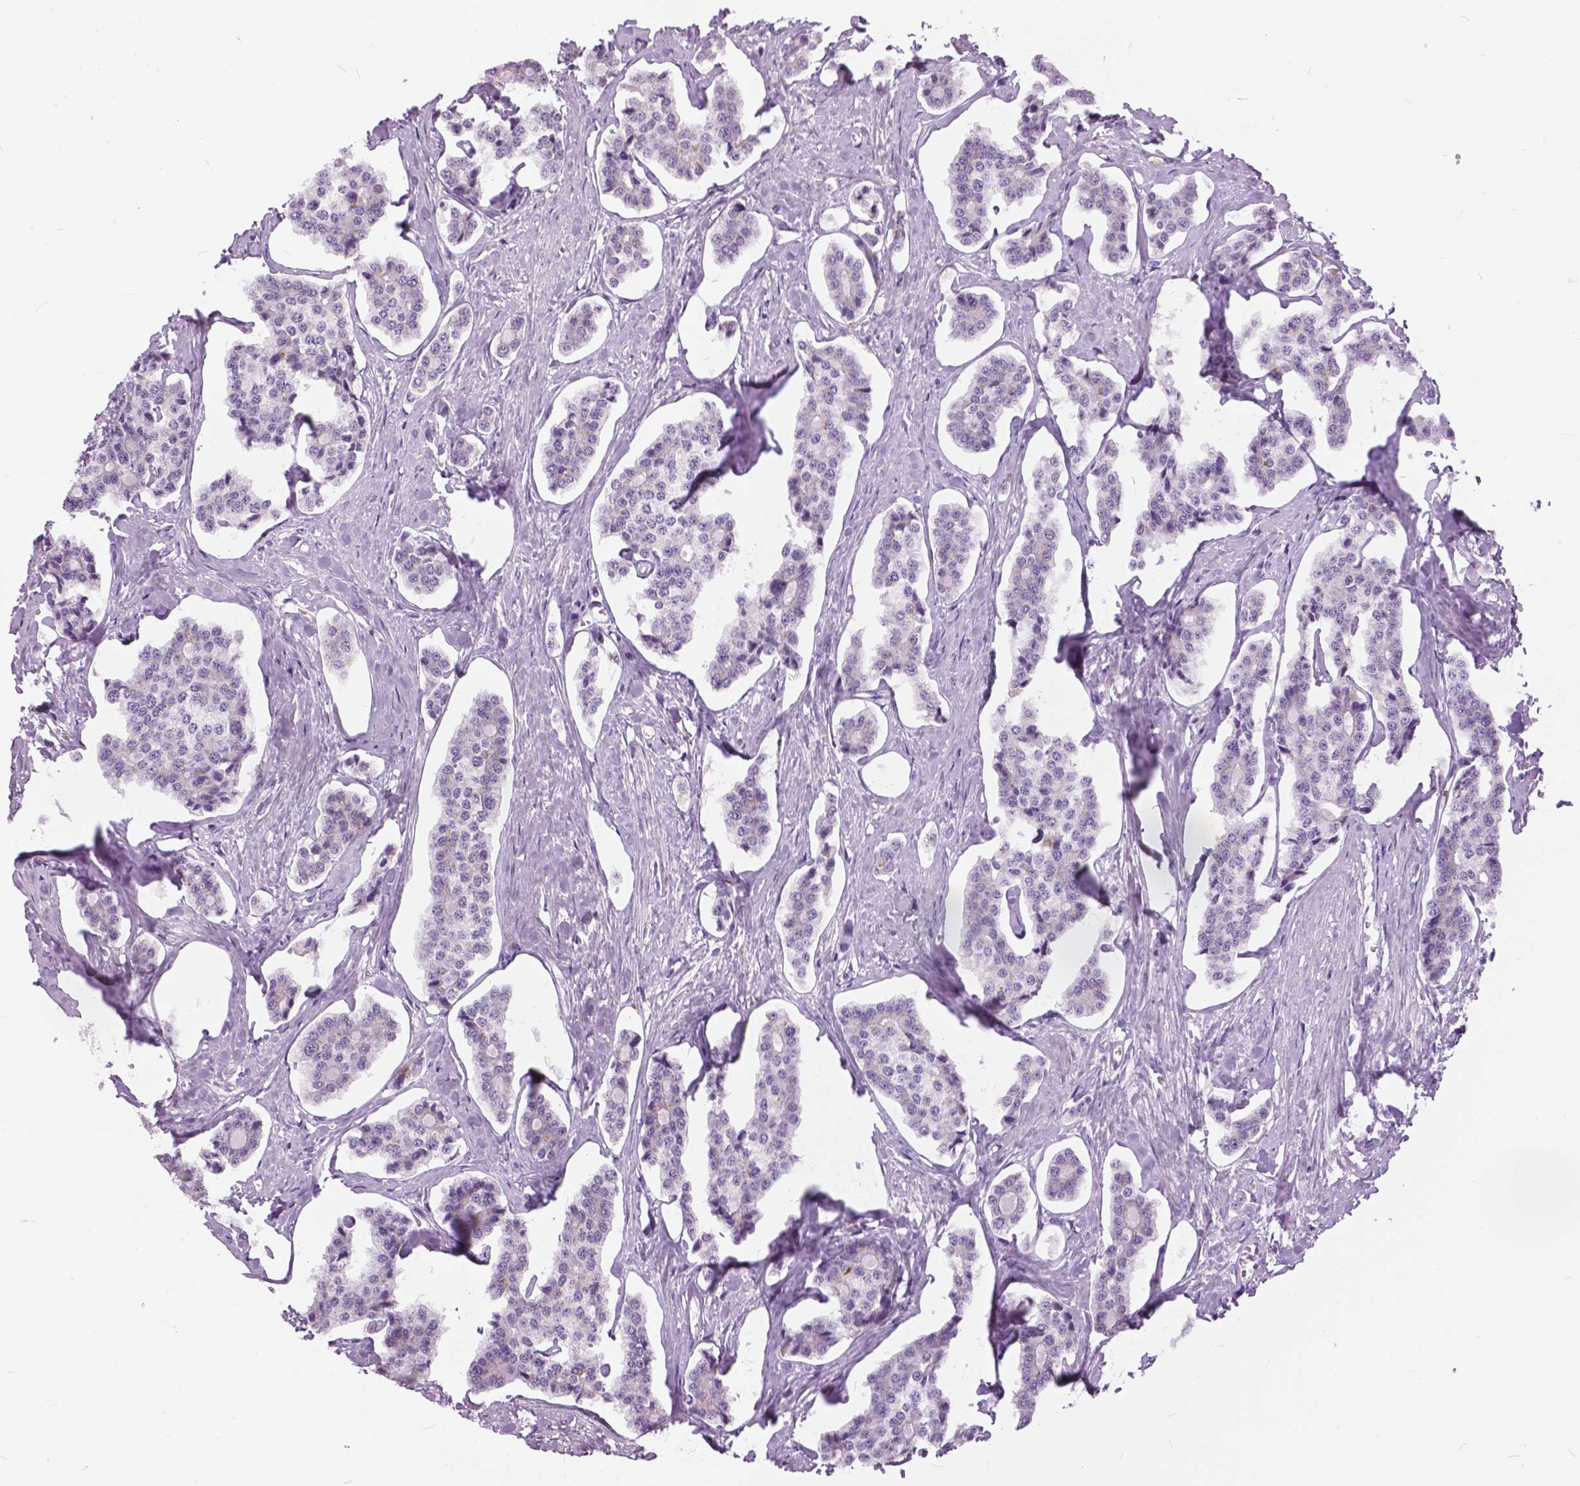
{"staining": {"intensity": "negative", "quantity": "none", "location": "none"}, "tissue": "carcinoid", "cell_type": "Tumor cells", "image_type": "cancer", "snomed": [{"axis": "morphology", "description": "Carcinoid, malignant, NOS"}, {"axis": "topography", "description": "Small intestine"}], "caption": "Tumor cells show no significant protein positivity in carcinoid.", "gene": "TP53TG5", "patient": {"sex": "female", "age": 65}}